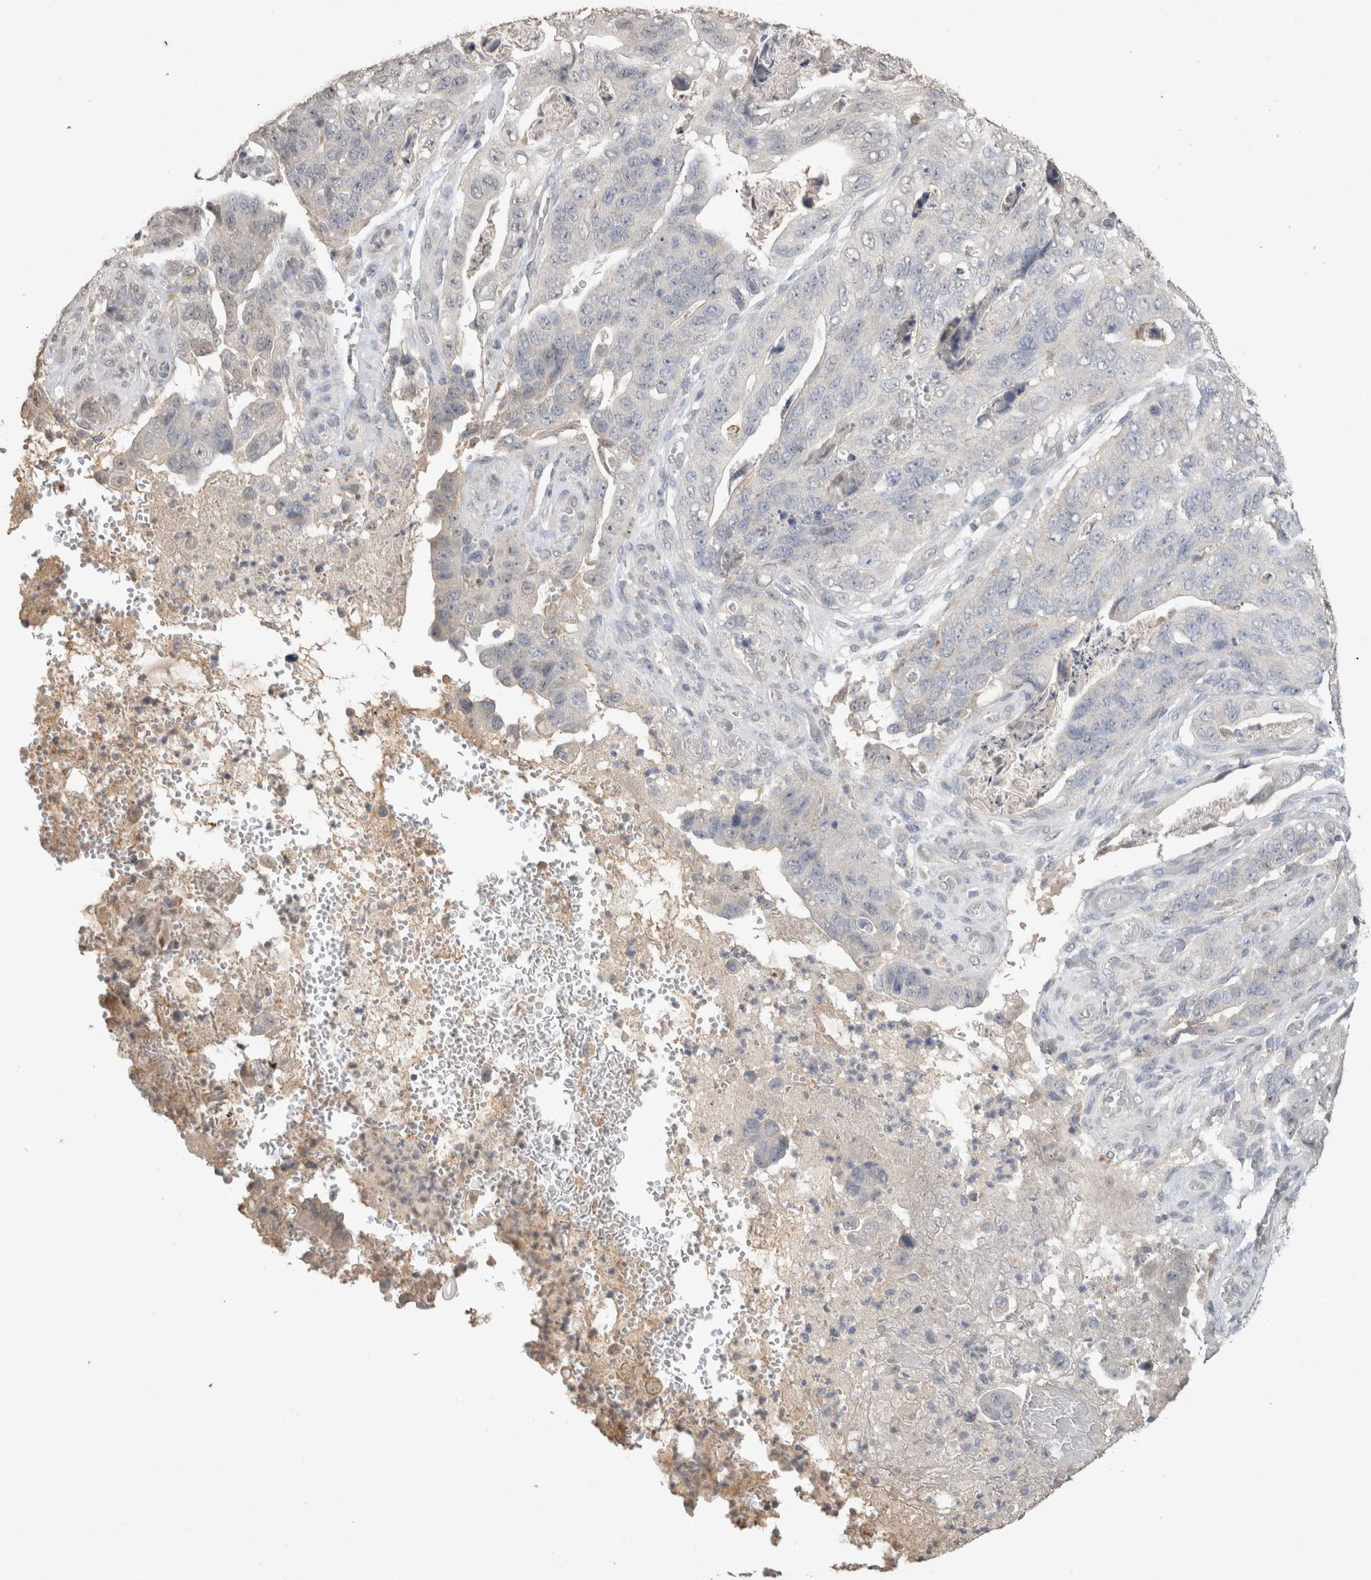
{"staining": {"intensity": "negative", "quantity": "none", "location": "none"}, "tissue": "stomach cancer", "cell_type": "Tumor cells", "image_type": "cancer", "snomed": [{"axis": "morphology", "description": "Adenocarcinoma, NOS"}, {"axis": "topography", "description": "Stomach"}], "caption": "This is a photomicrograph of immunohistochemistry staining of adenocarcinoma (stomach), which shows no staining in tumor cells. Nuclei are stained in blue.", "gene": "NAALADL2", "patient": {"sex": "female", "age": 89}}